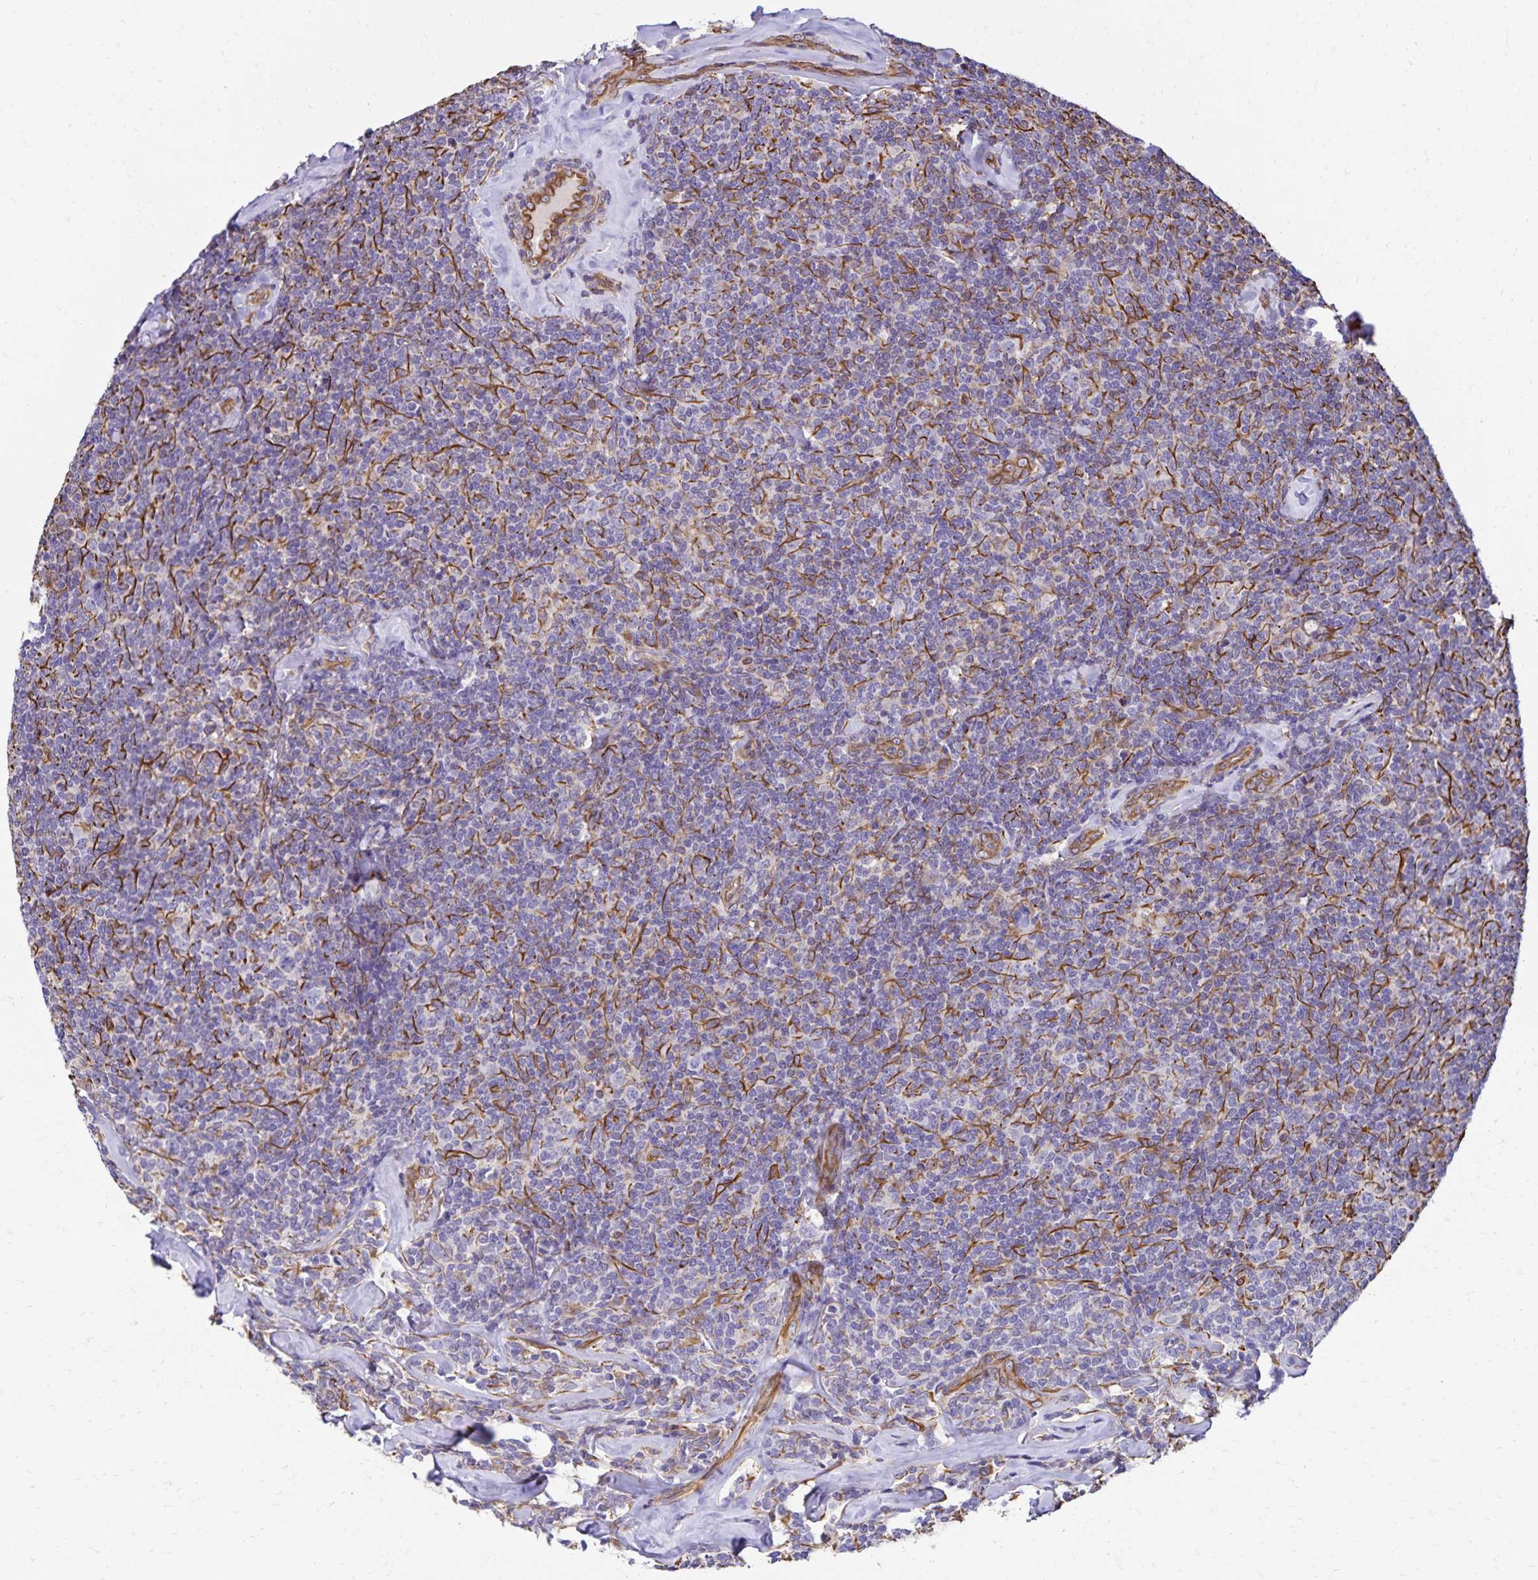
{"staining": {"intensity": "negative", "quantity": "none", "location": "none"}, "tissue": "lymphoma", "cell_type": "Tumor cells", "image_type": "cancer", "snomed": [{"axis": "morphology", "description": "Malignant lymphoma, non-Hodgkin's type, Low grade"}, {"axis": "topography", "description": "Lymph node"}], "caption": "Lymphoma stained for a protein using IHC demonstrates no positivity tumor cells.", "gene": "TRPV6", "patient": {"sex": "female", "age": 56}}